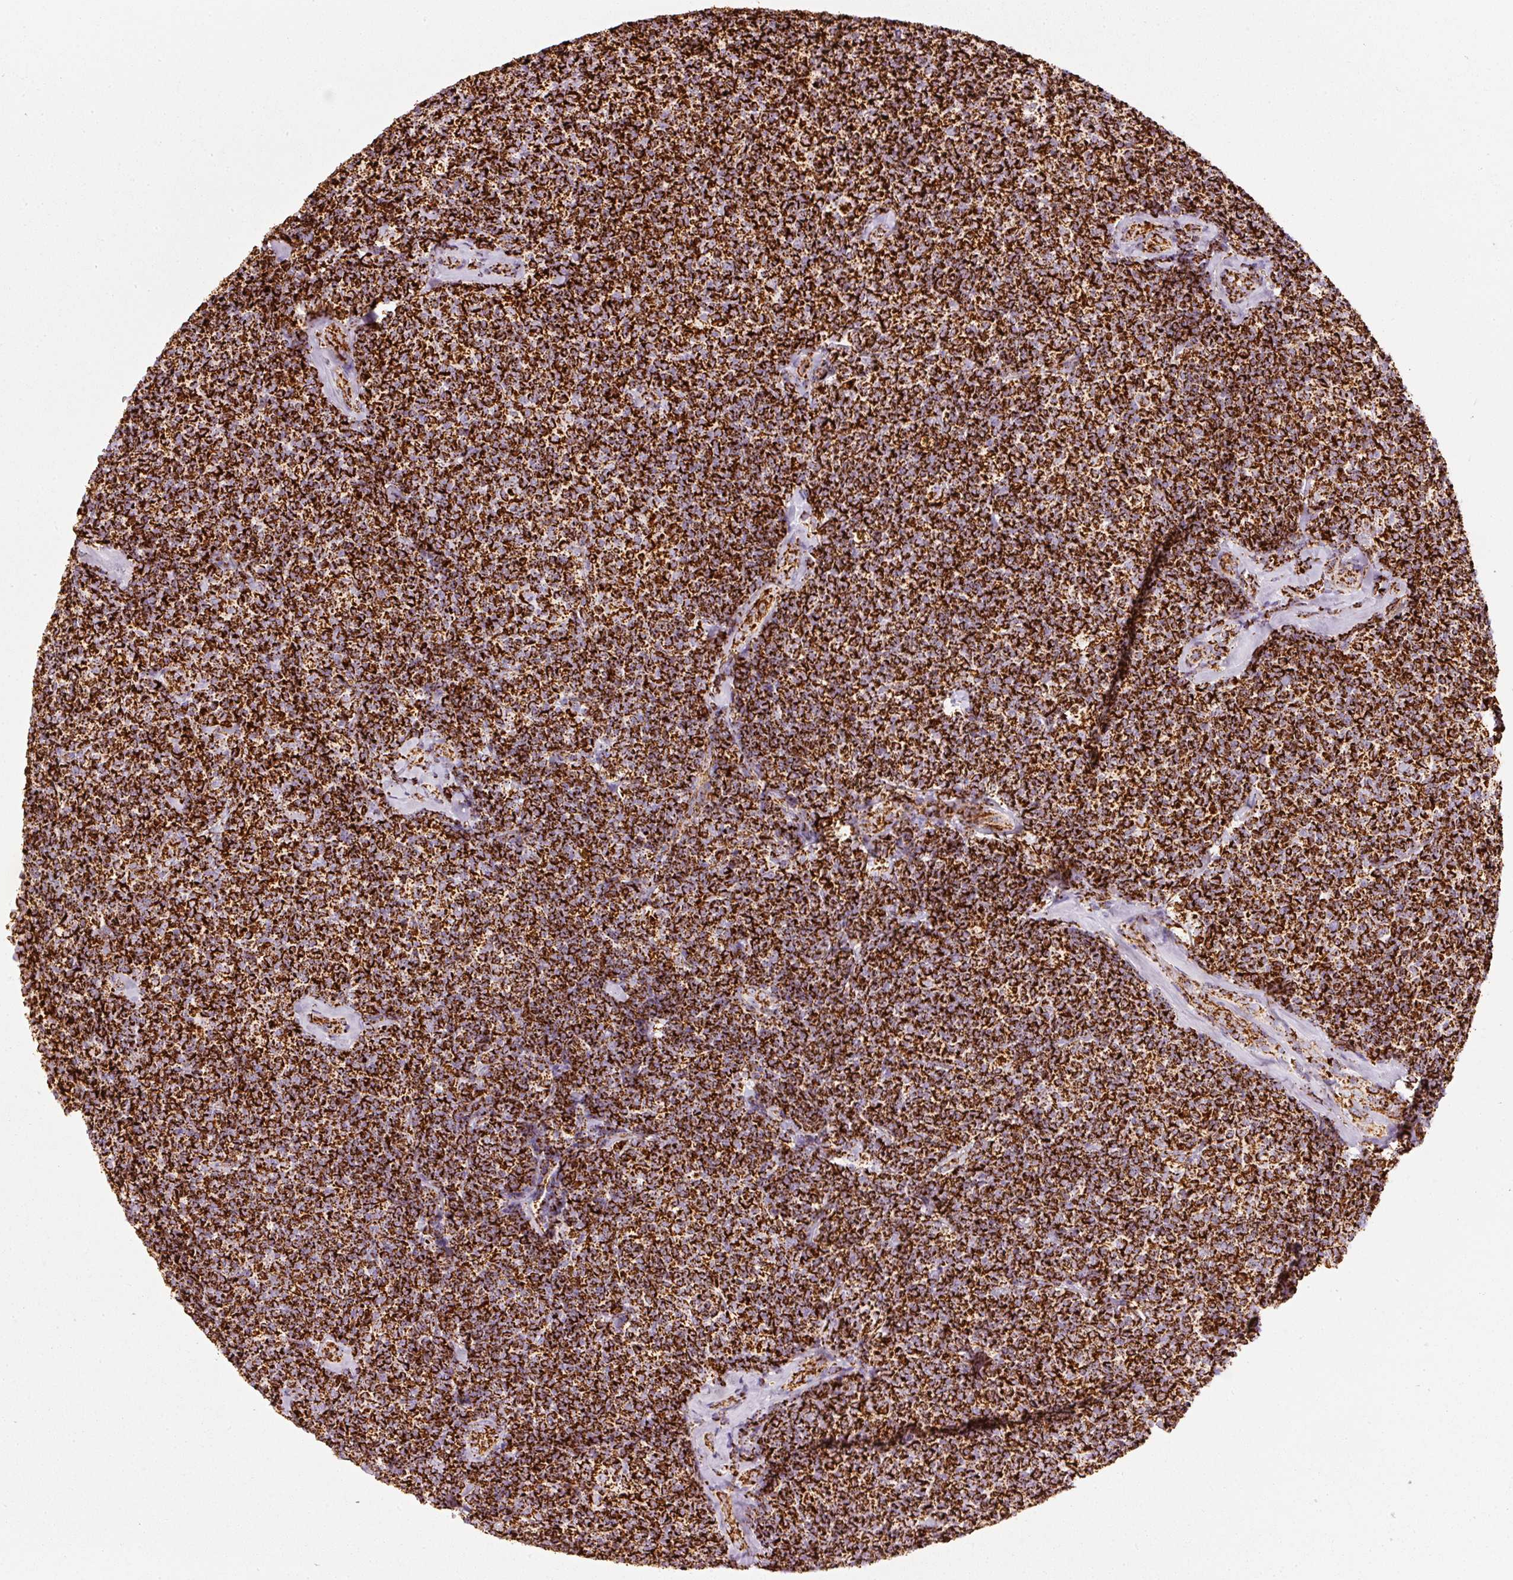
{"staining": {"intensity": "strong", "quantity": ">75%", "location": "cytoplasmic/membranous"}, "tissue": "lymphoma", "cell_type": "Tumor cells", "image_type": "cancer", "snomed": [{"axis": "morphology", "description": "Malignant lymphoma, non-Hodgkin's type, Low grade"}, {"axis": "topography", "description": "Lymph node"}], "caption": "Human low-grade malignant lymphoma, non-Hodgkin's type stained with a brown dye reveals strong cytoplasmic/membranous positive positivity in about >75% of tumor cells.", "gene": "MT-CO2", "patient": {"sex": "female", "age": 56}}